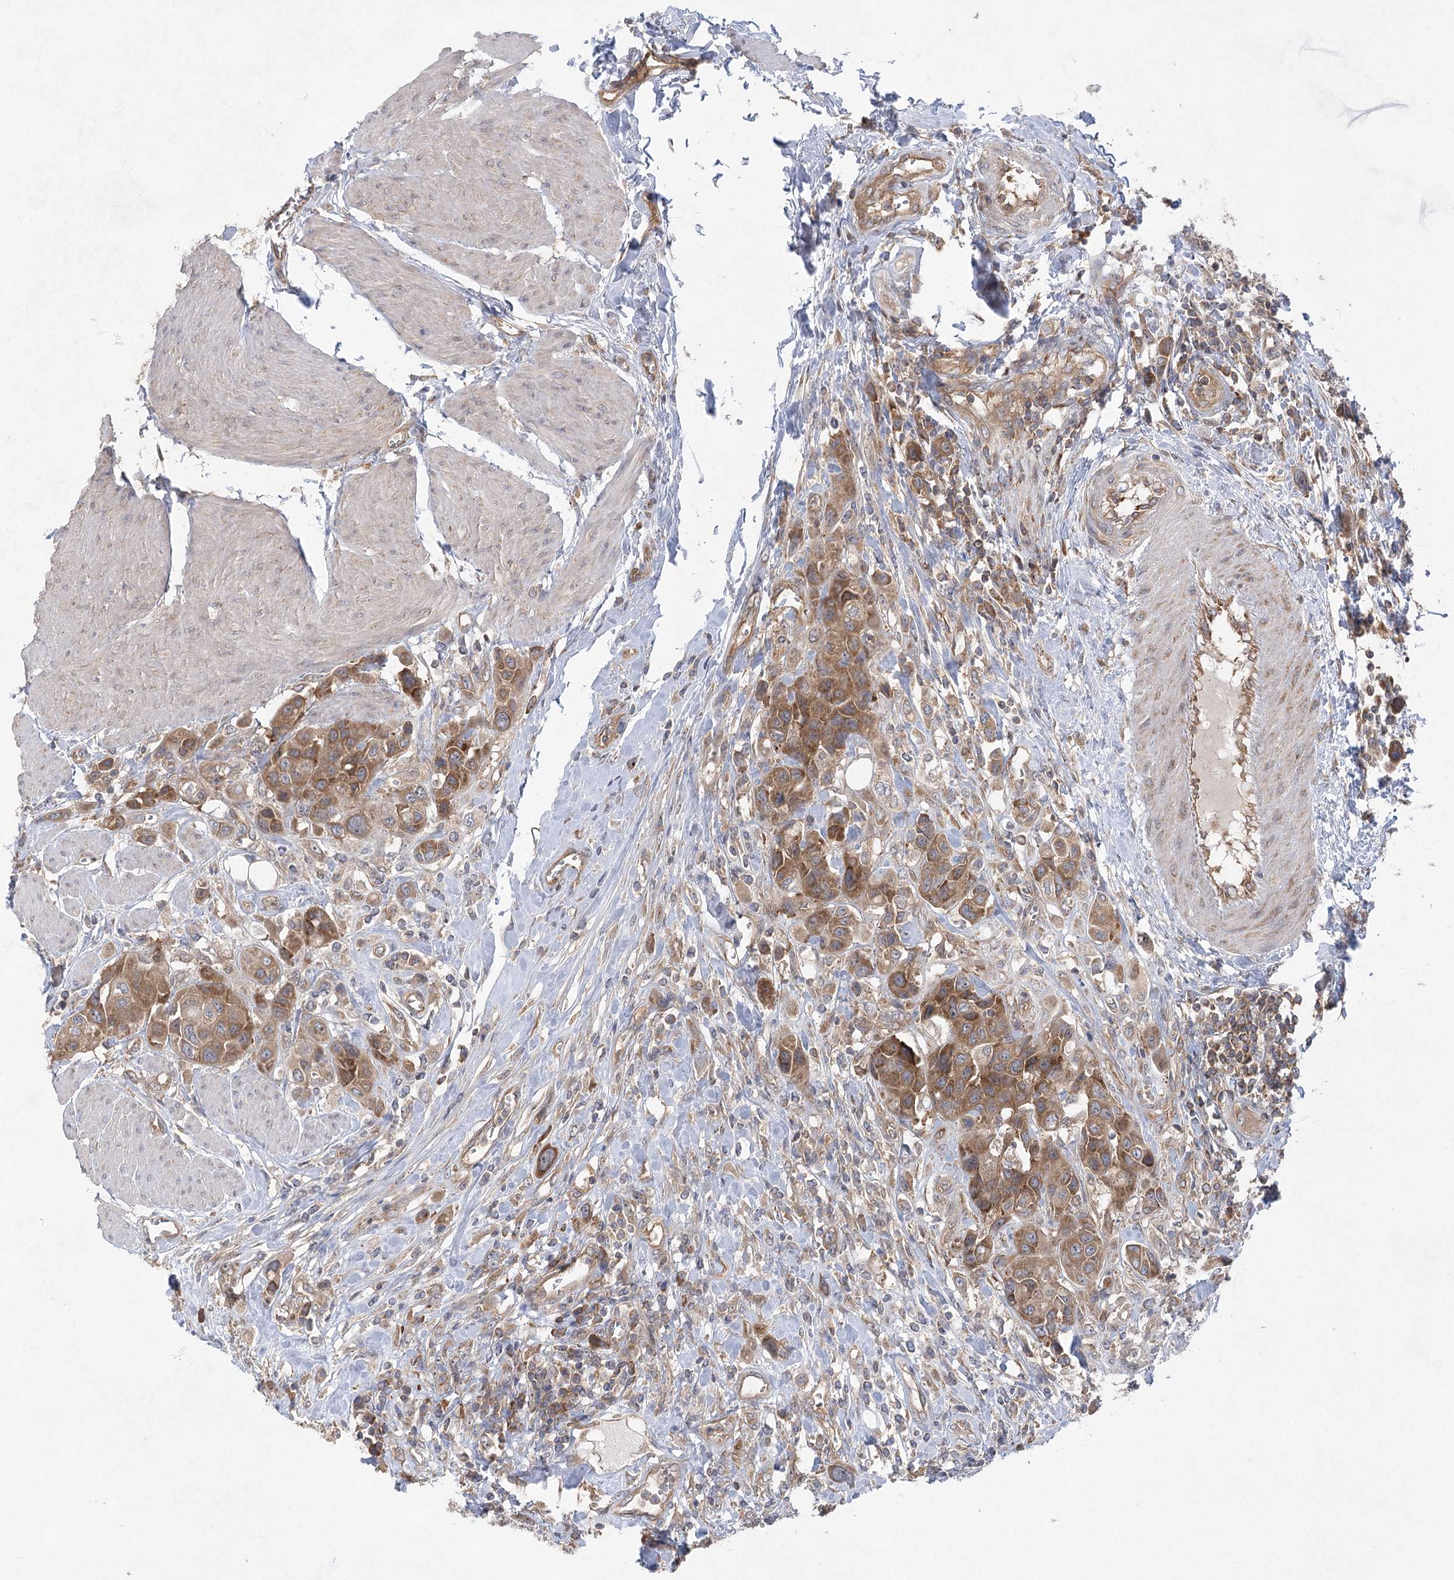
{"staining": {"intensity": "moderate", "quantity": ">75%", "location": "cytoplasmic/membranous"}, "tissue": "urothelial cancer", "cell_type": "Tumor cells", "image_type": "cancer", "snomed": [{"axis": "morphology", "description": "Urothelial carcinoma, High grade"}, {"axis": "topography", "description": "Urinary bladder"}], "caption": "Protein positivity by immunohistochemistry (IHC) shows moderate cytoplasmic/membranous positivity in approximately >75% of tumor cells in high-grade urothelial carcinoma. (IHC, brightfield microscopy, high magnification).", "gene": "EIF3A", "patient": {"sex": "male", "age": 50}}